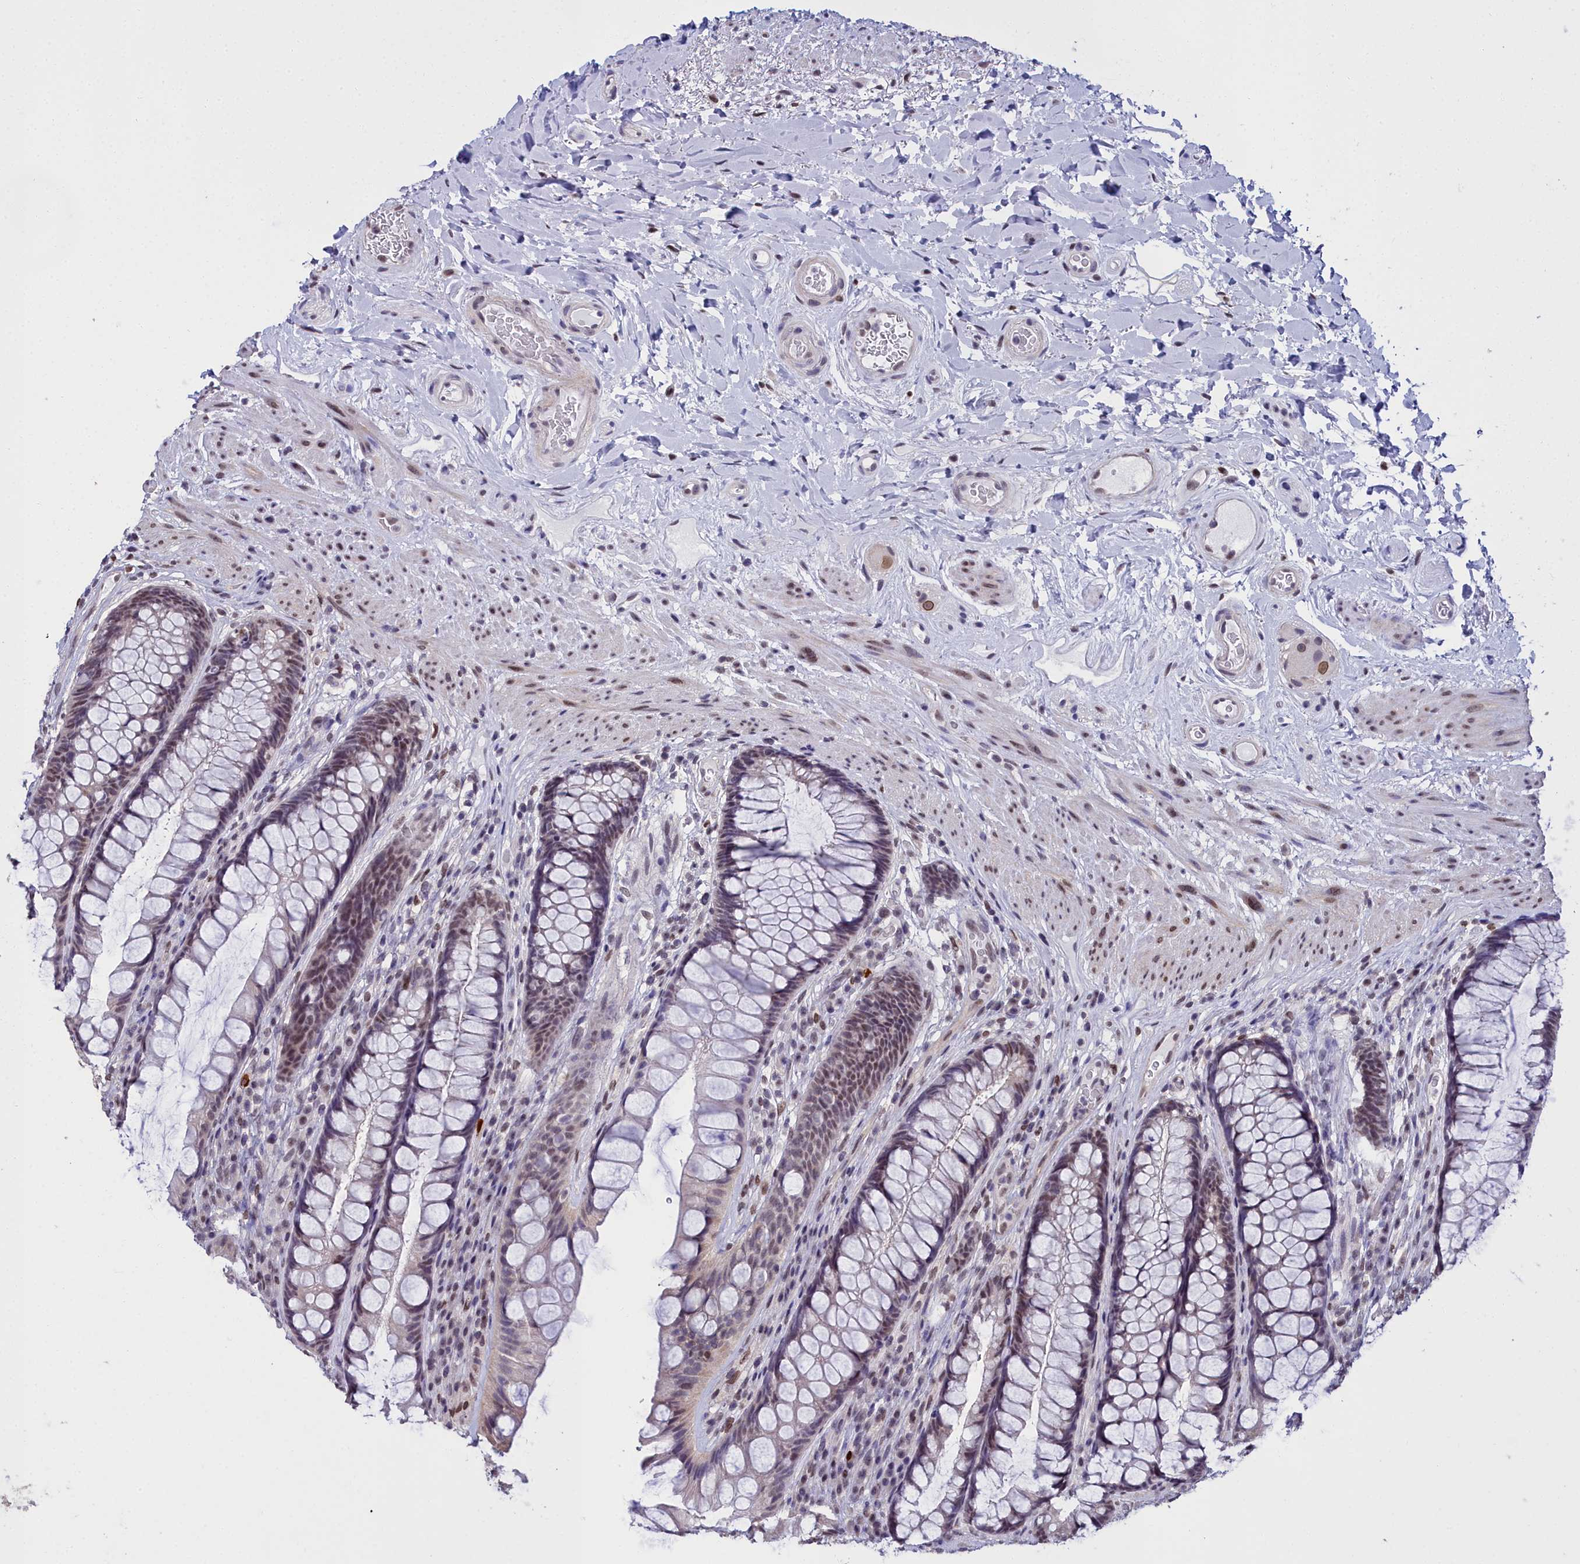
{"staining": {"intensity": "moderate", "quantity": "<25%", "location": "nuclear"}, "tissue": "rectum", "cell_type": "Glandular cells", "image_type": "normal", "snomed": [{"axis": "morphology", "description": "Normal tissue, NOS"}, {"axis": "topography", "description": "Rectum"}], "caption": "High-magnification brightfield microscopy of normal rectum stained with DAB (brown) and counterstained with hematoxylin (blue). glandular cells exhibit moderate nuclear positivity is present in approximately<25% of cells. Immunohistochemistry (ihc) stains the protein of interest in brown and the nuclei are stained blue.", "gene": "CCDC97", "patient": {"sex": "male", "age": 74}}